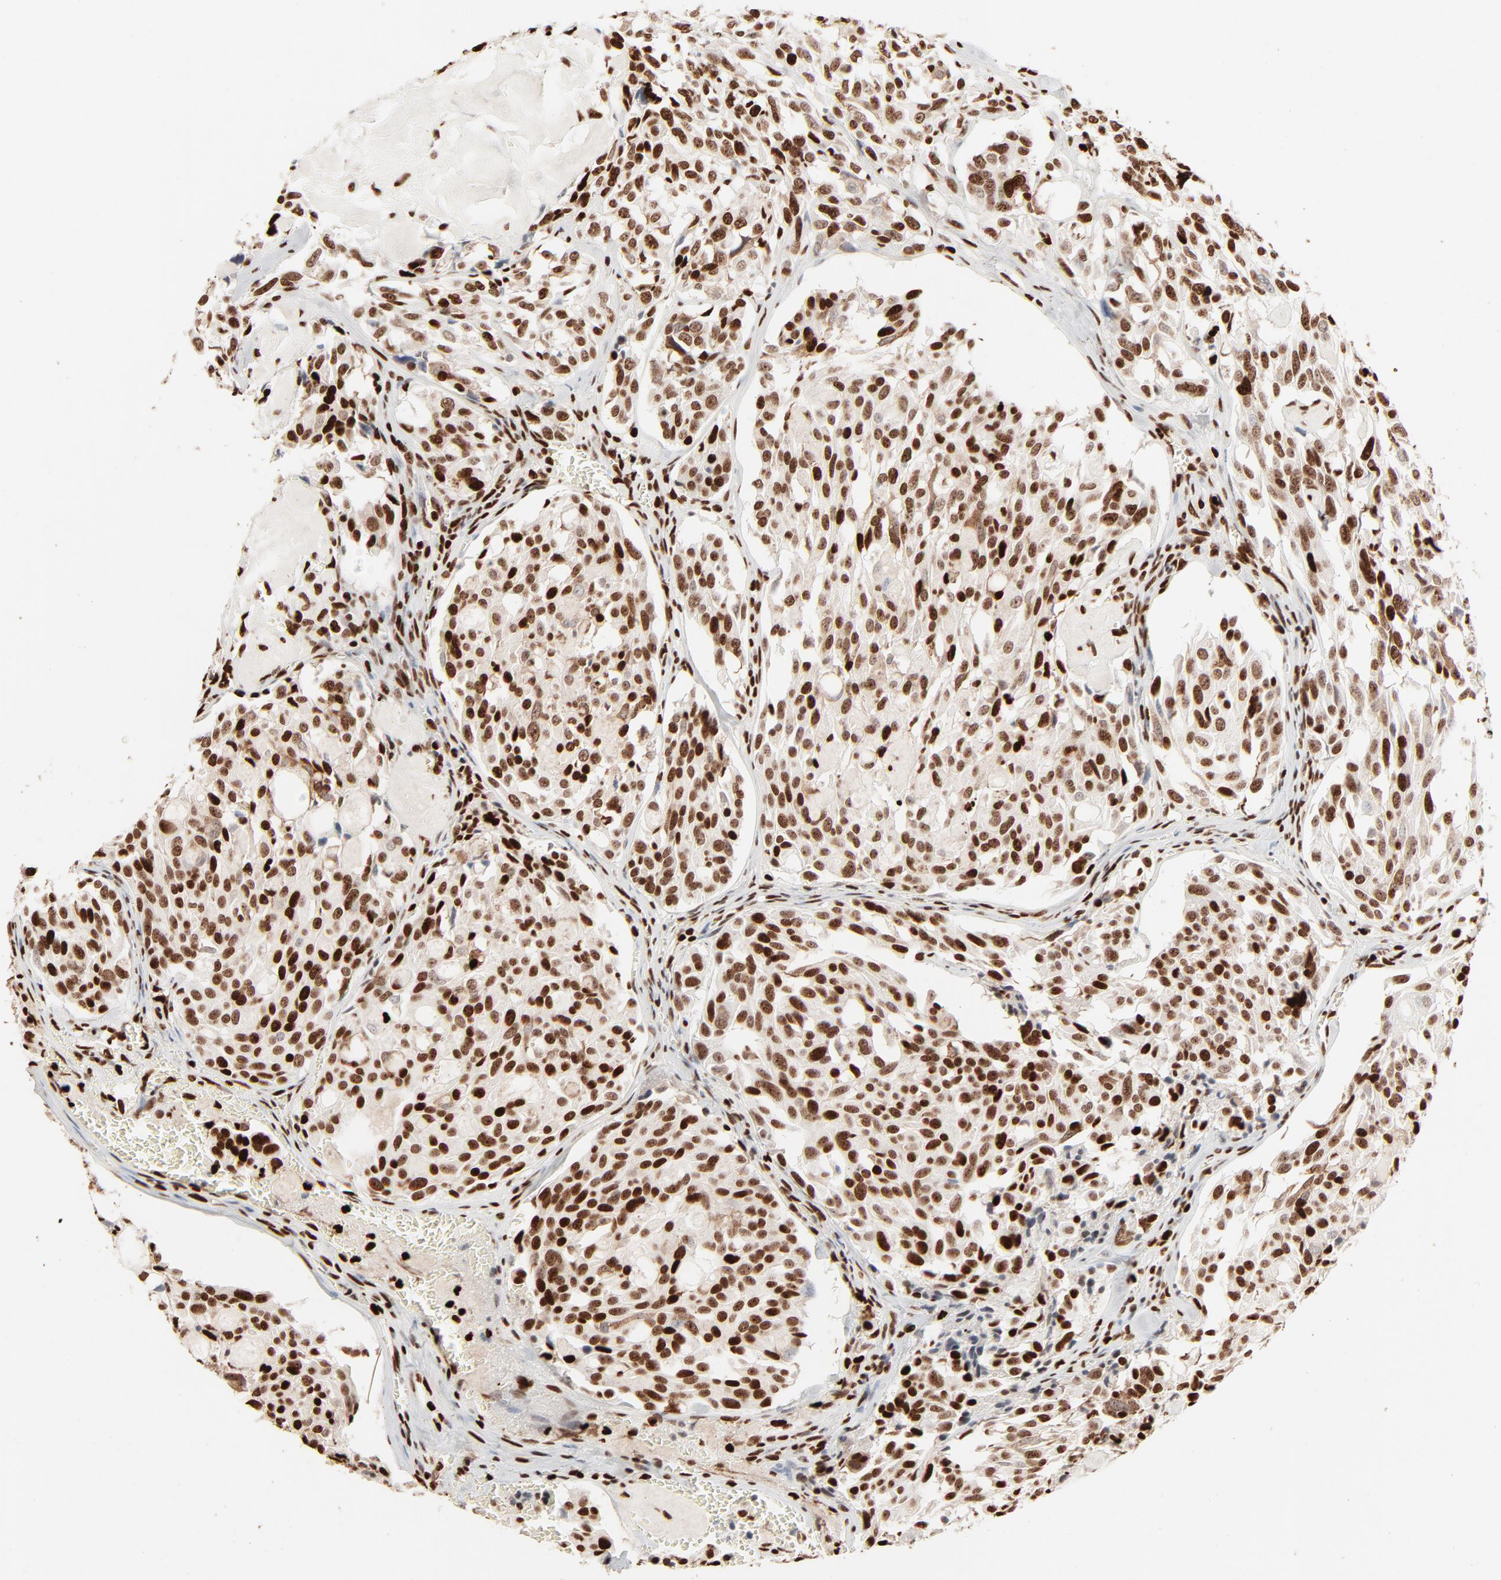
{"staining": {"intensity": "strong", "quantity": ">75%", "location": "nuclear"}, "tissue": "thyroid cancer", "cell_type": "Tumor cells", "image_type": "cancer", "snomed": [{"axis": "morphology", "description": "Carcinoma, NOS"}, {"axis": "morphology", "description": "Carcinoid, malignant, NOS"}, {"axis": "topography", "description": "Thyroid gland"}], "caption": "A histopathology image showing strong nuclear positivity in approximately >75% of tumor cells in thyroid cancer (carcinoma), as visualized by brown immunohistochemical staining.", "gene": "HMGB2", "patient": {"sex": "male", "age": 33}}